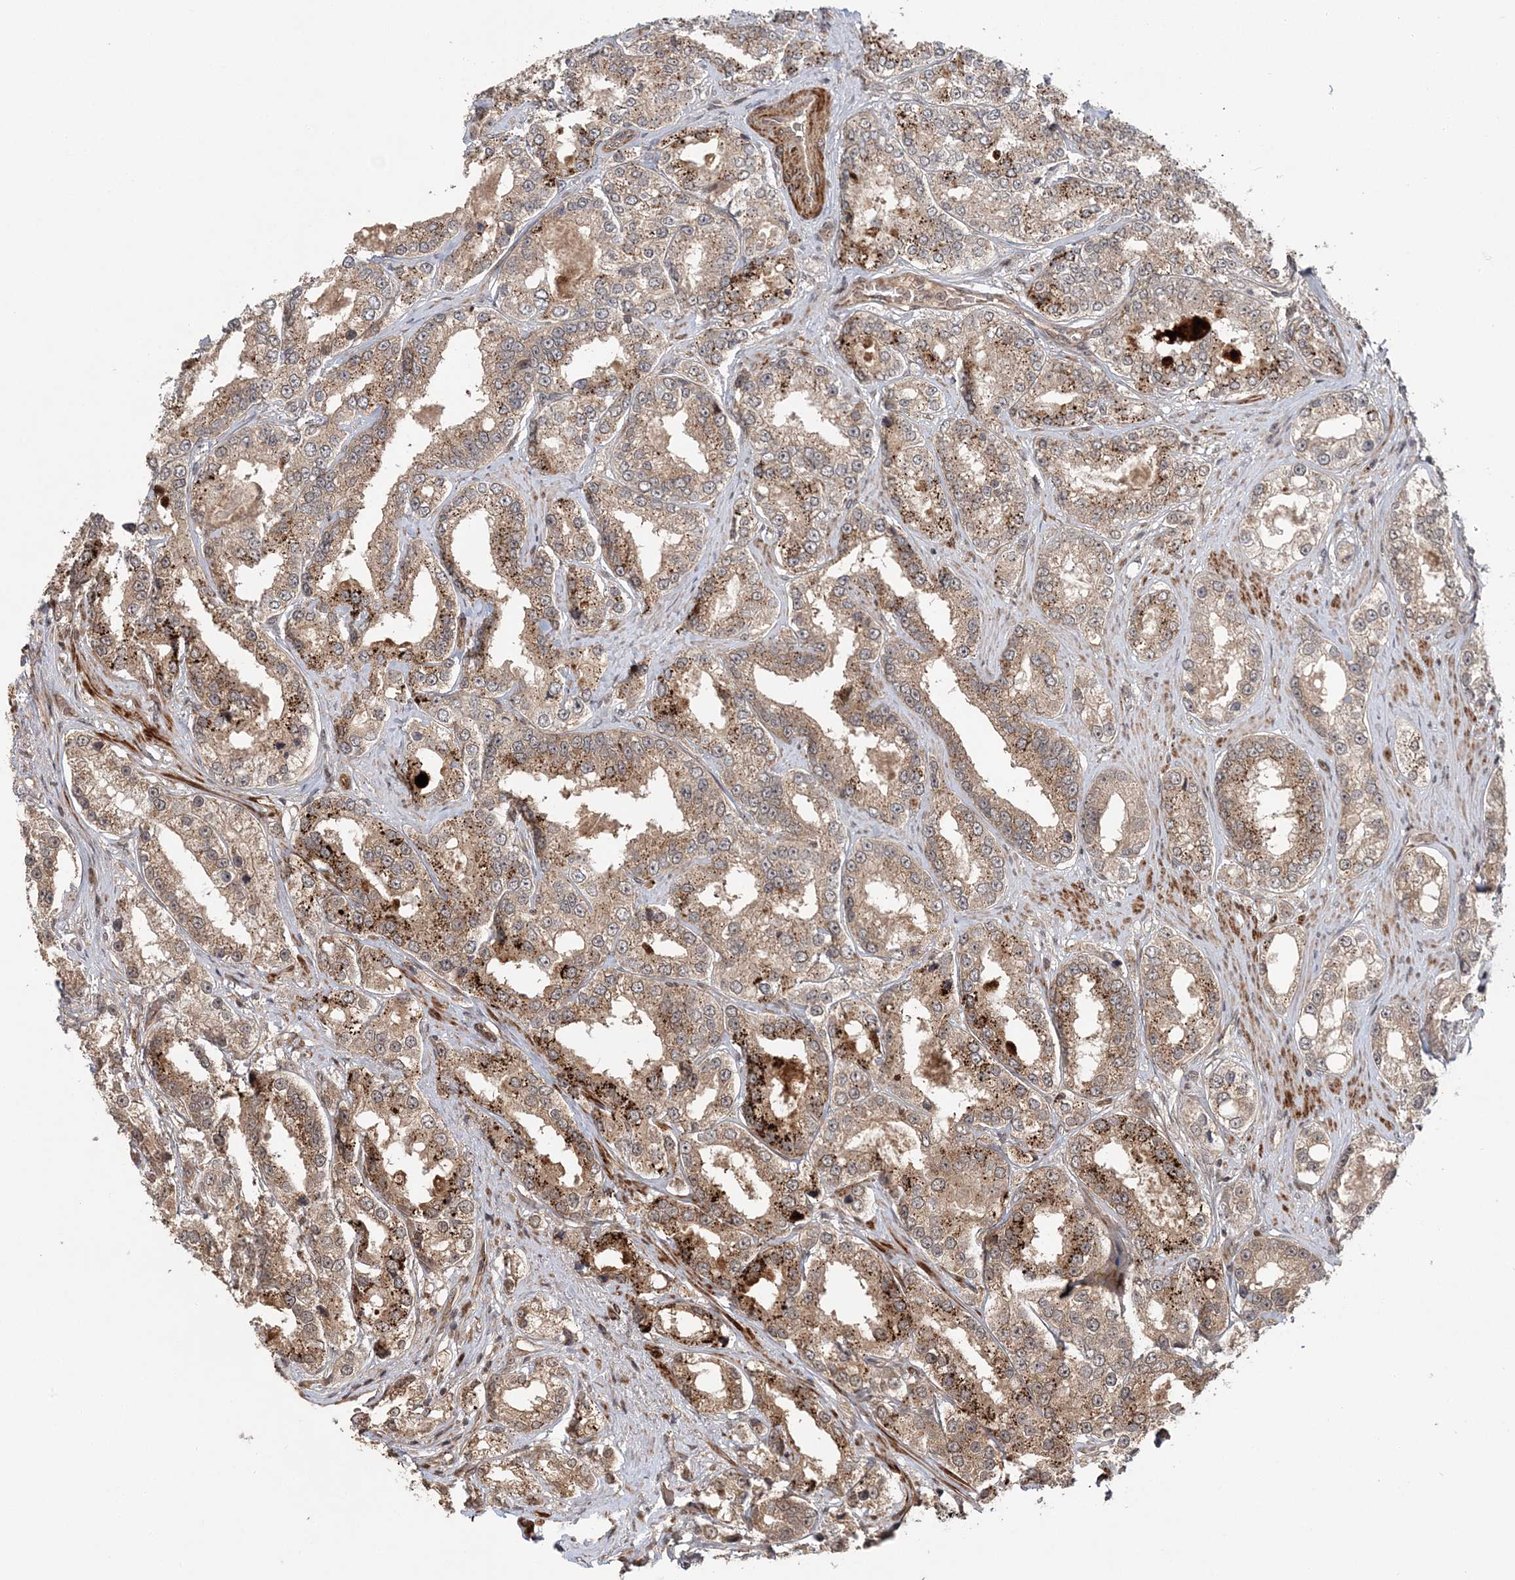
{"staining": {"intensity": "moderate", "quantity": "25%-75%", "location": "cytoplasmic/membranous"}, "tissue": "prostate cancer", "cell_type": "Tumor cells", "image_type": "cancer", "snomed": [{"axis": "morphology", "description": "Normal tissue, NOS"}, {"axis": "morphology", "description": "Adenocarcinoma, High grade"}, {"axis": "topography", "description": "Prostate"}], "caption": "High-magnification brightfield microscopy of prostate cancer stained with DAB (3,3'-diaminobenzidine) (brown) and counterstained with hematoxylin (blue). tumor cells exhibit moderate cytoplasmic/membranous staining is appreciated in approximately25%-75% of cells. Ihc stains the protein of interest in brown and the nuclei are stained blue.", "gene": "UBTD2", "patient": {"sex": "male", "age": 83}}